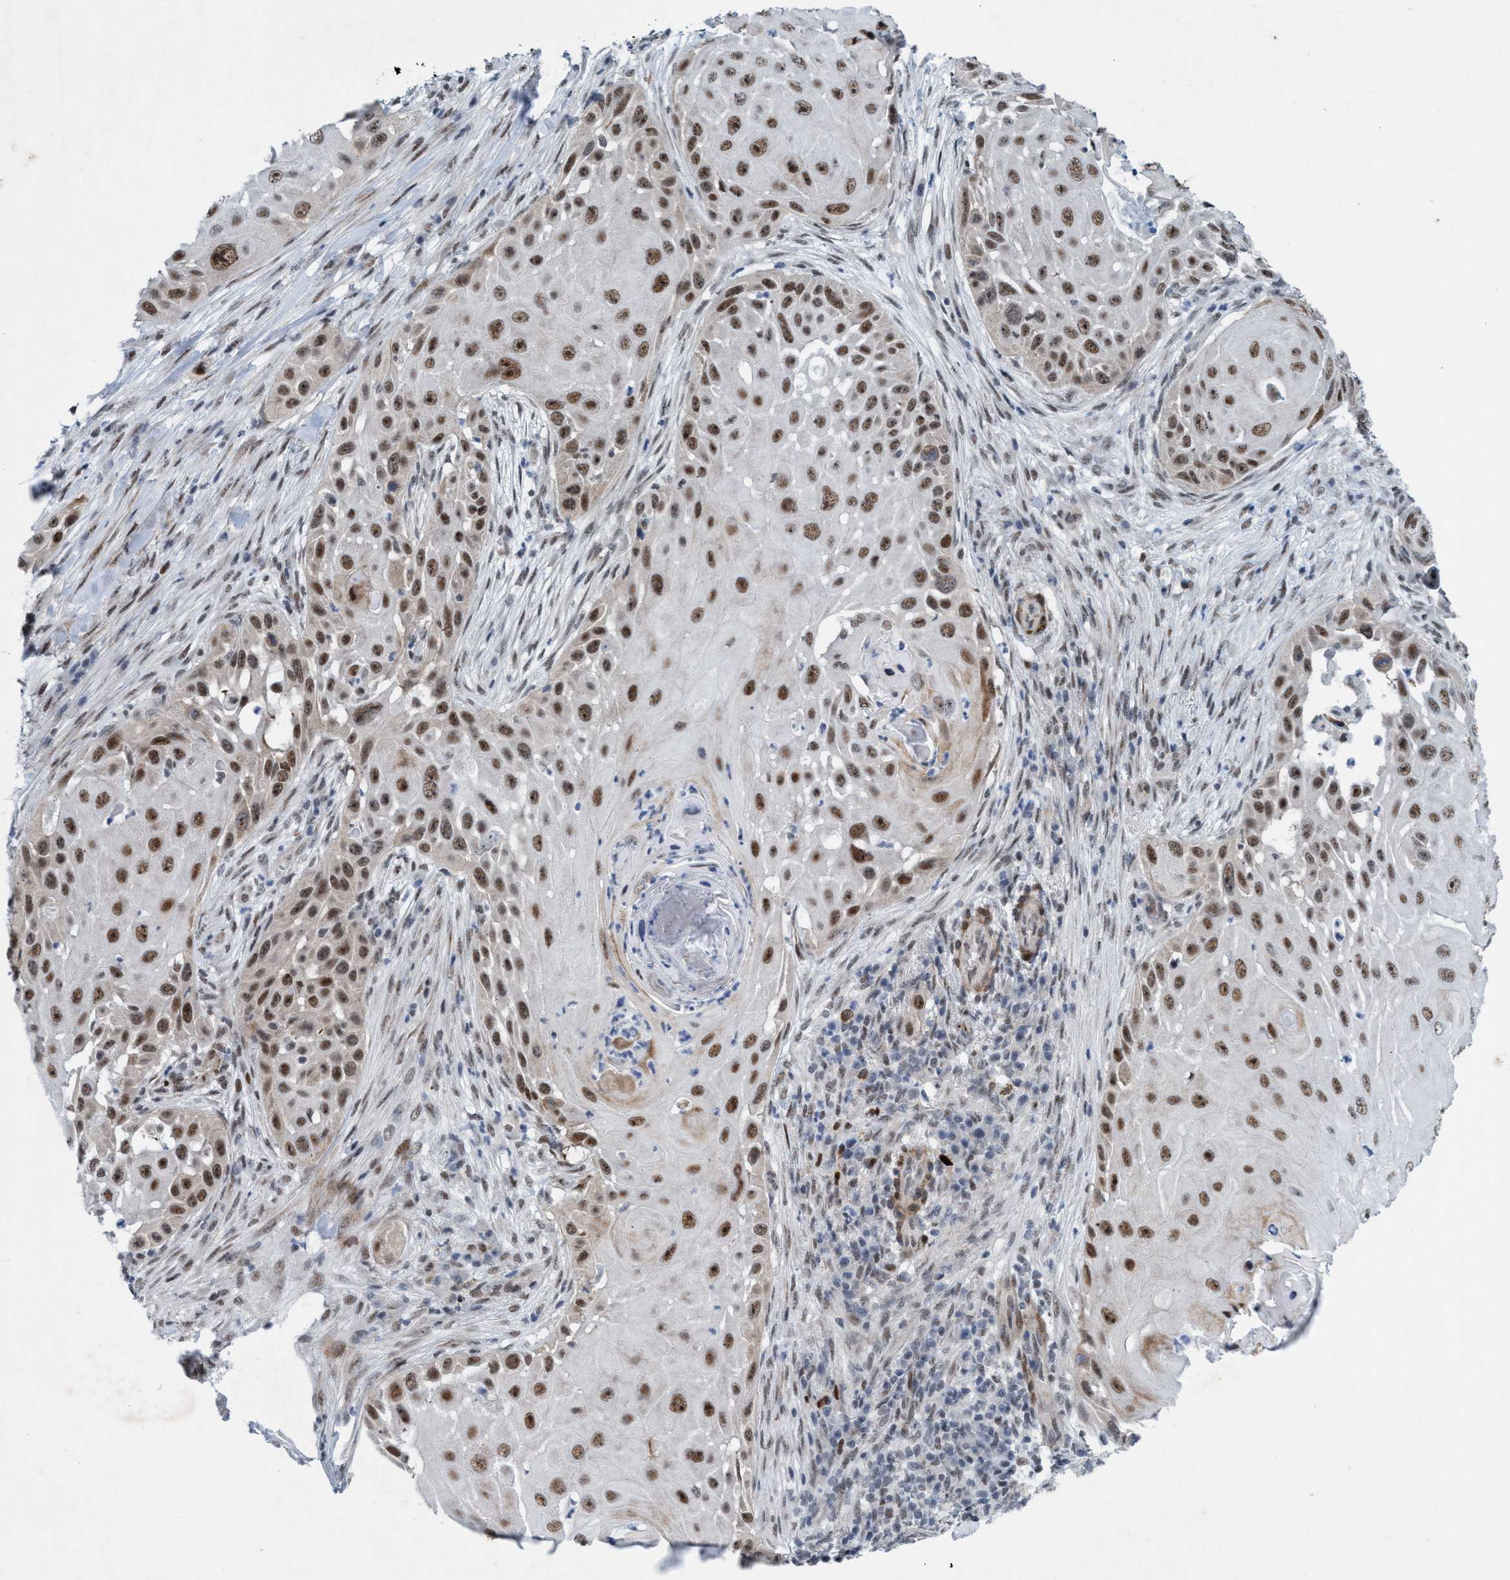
{"staining": {"intensity": "moderate", "quantity": ">75%", "location": "nuclear"}, "tissue": "skin cancer", "cell_type": "Tumor cells", "image_type": "cancer", "snomed": [{"axis": "morphology", "description": "Squamous cell carcinoma, NOS"}, {"axis": "topography", "description": "Skin"}], "caption": "Skin squamous cell carcinoma stained for a protein demonstrates moderate nuclear positivity in tumor cells.", "gene": "CWC27", "patient": {"sex": "female", "age": 44}}